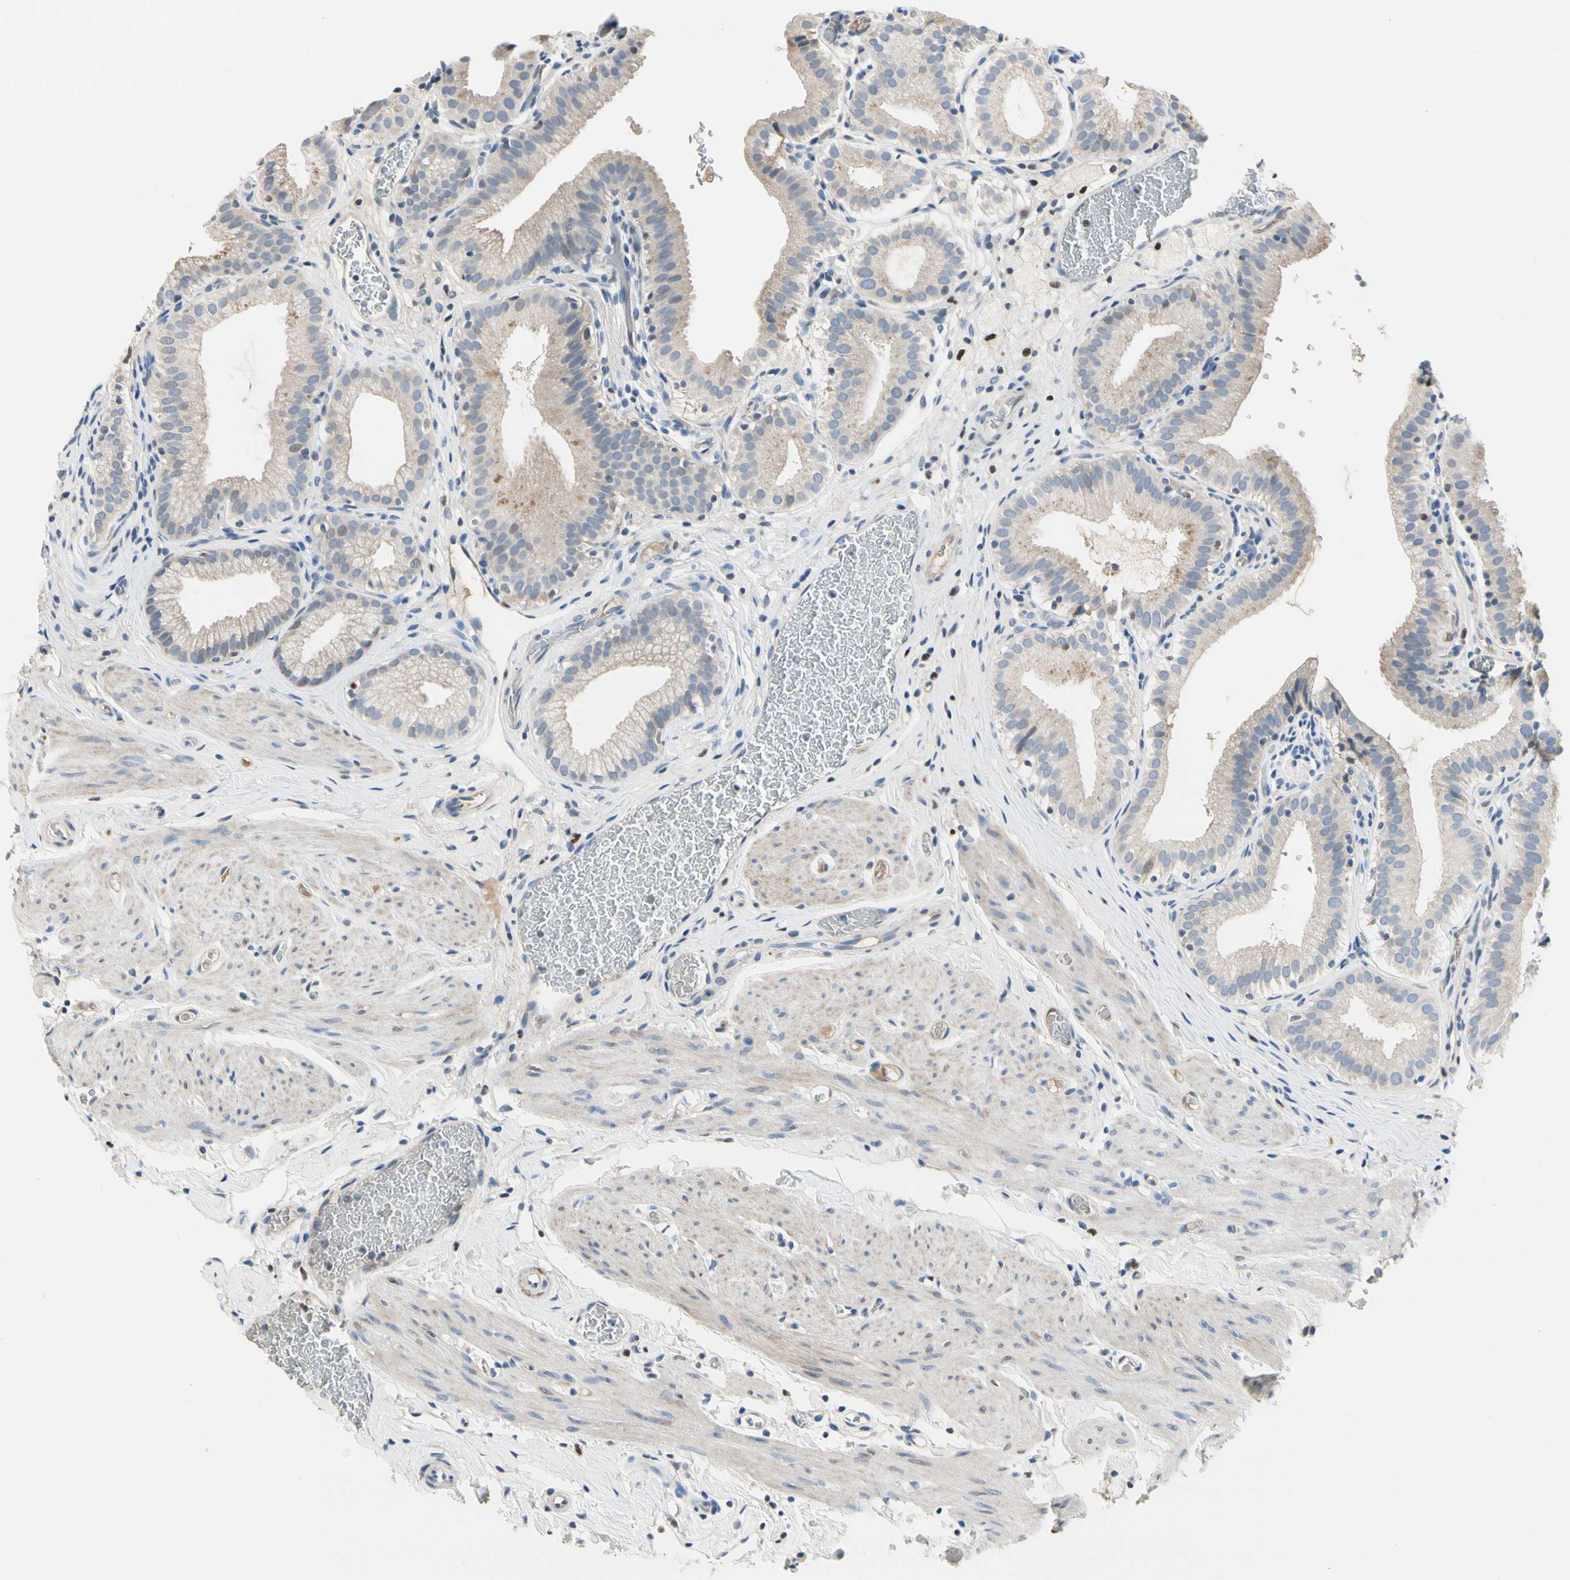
{"staining": {"intensity": "weak", "quantity": ">75%", "location": "cytoplasmic/membranous"}, "tissue": "gallbladder", "cell_type": "Glandular cells", "image_type": "normal", "snomed": [{"axis": "morphology", "description": "Normal tissue, NOS"}, {"axis": "topography", "description": "Gallbladder"}], "caption": "Gallbladder stained with a brown dye shows weak cytoplasmic/membranous positive positivity in approximately >75% of glandular cells.", "gene": "ECRG4", "patient": {"sex": "male", "age": 54}}